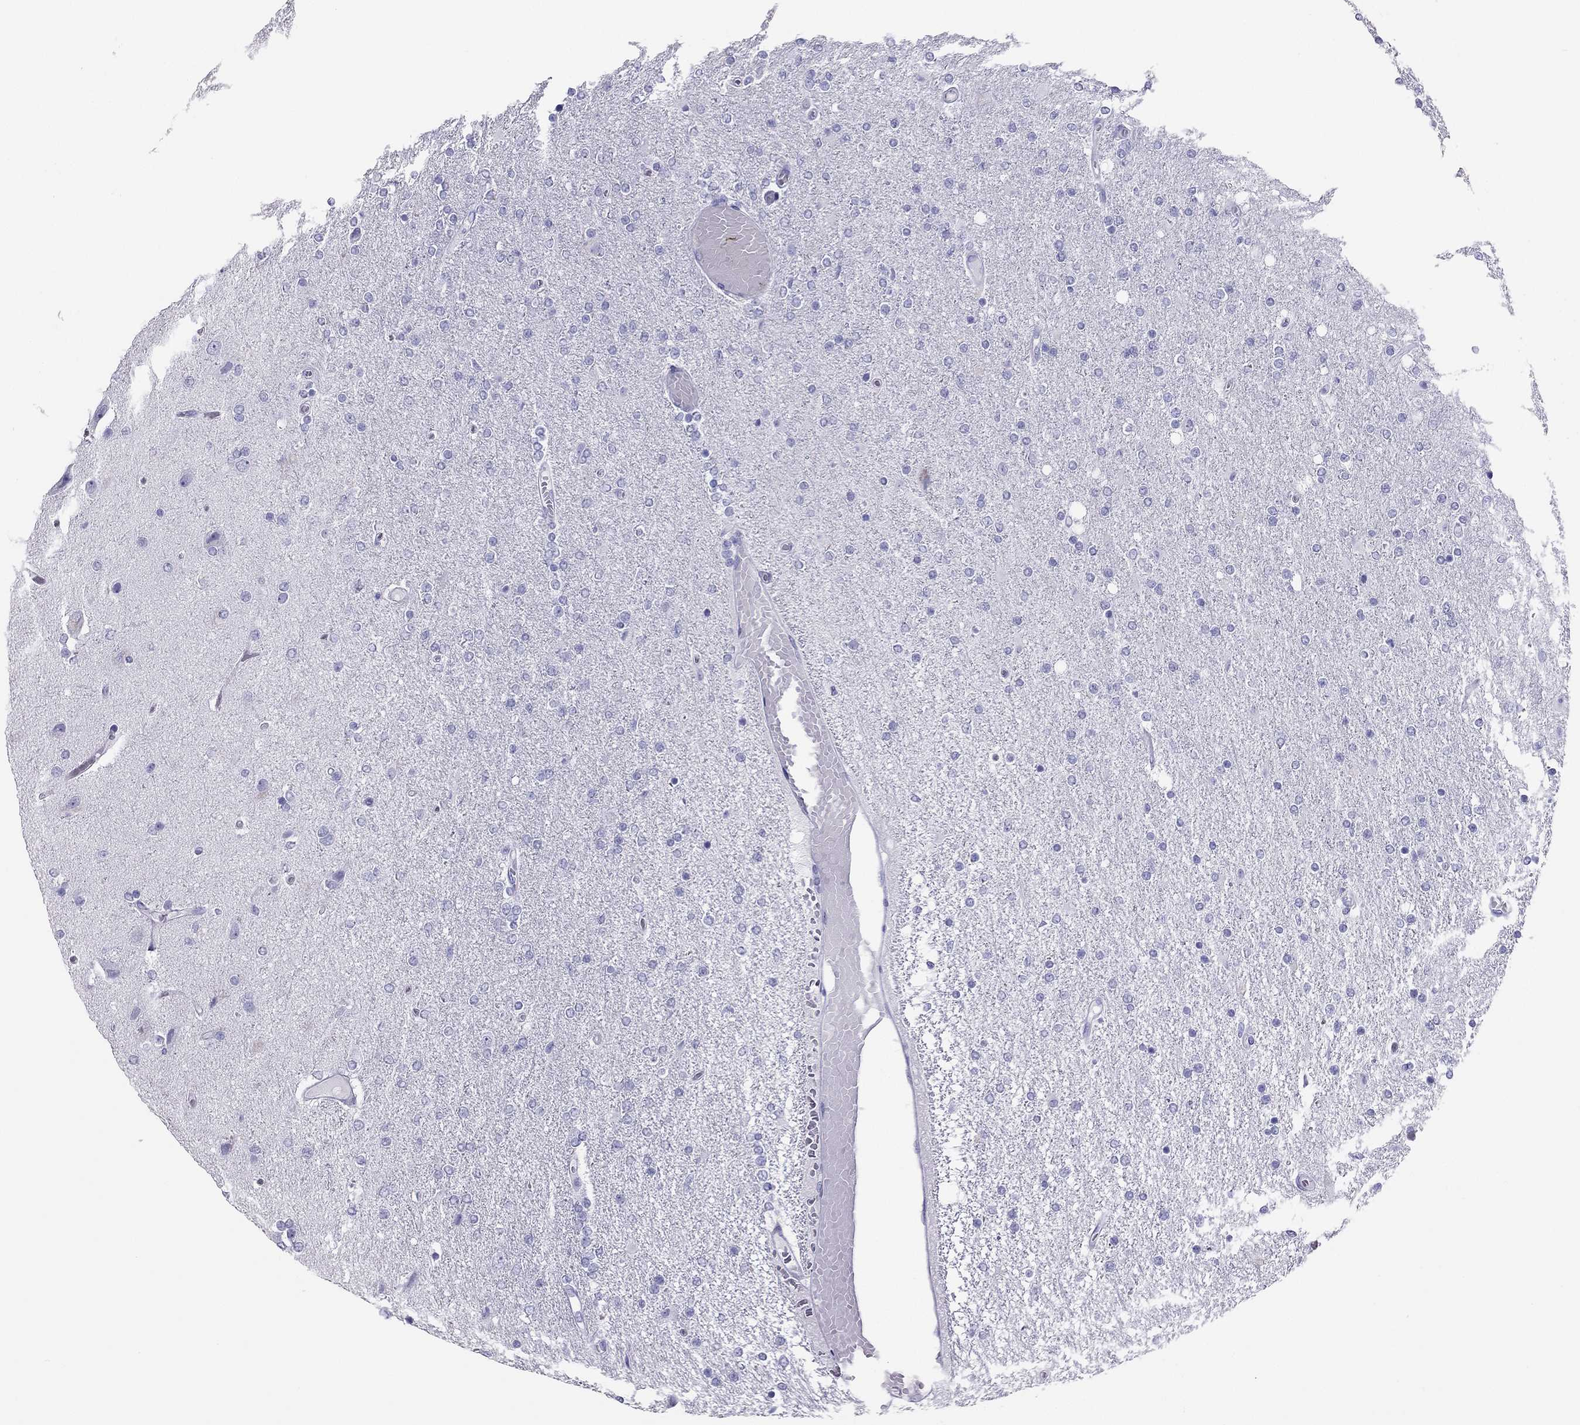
{"staining": {"intensity": "negative", "quantity": "none", "location": "none"}, "tissue": "glioma", "cell_type": "Tumor cells", "image_type": "cancer", "snomed": [{"axis": "morphology", "description": "Glioma, malignant, High grade"}, {"axis": "topography", "description": "Cerebral cortex"}], "caption": "Tumor cells are negative for protein expression in human malignant high-grade glioma.", "gene": "PDE6A", "patient": {"sex": "male", "age": 70}}